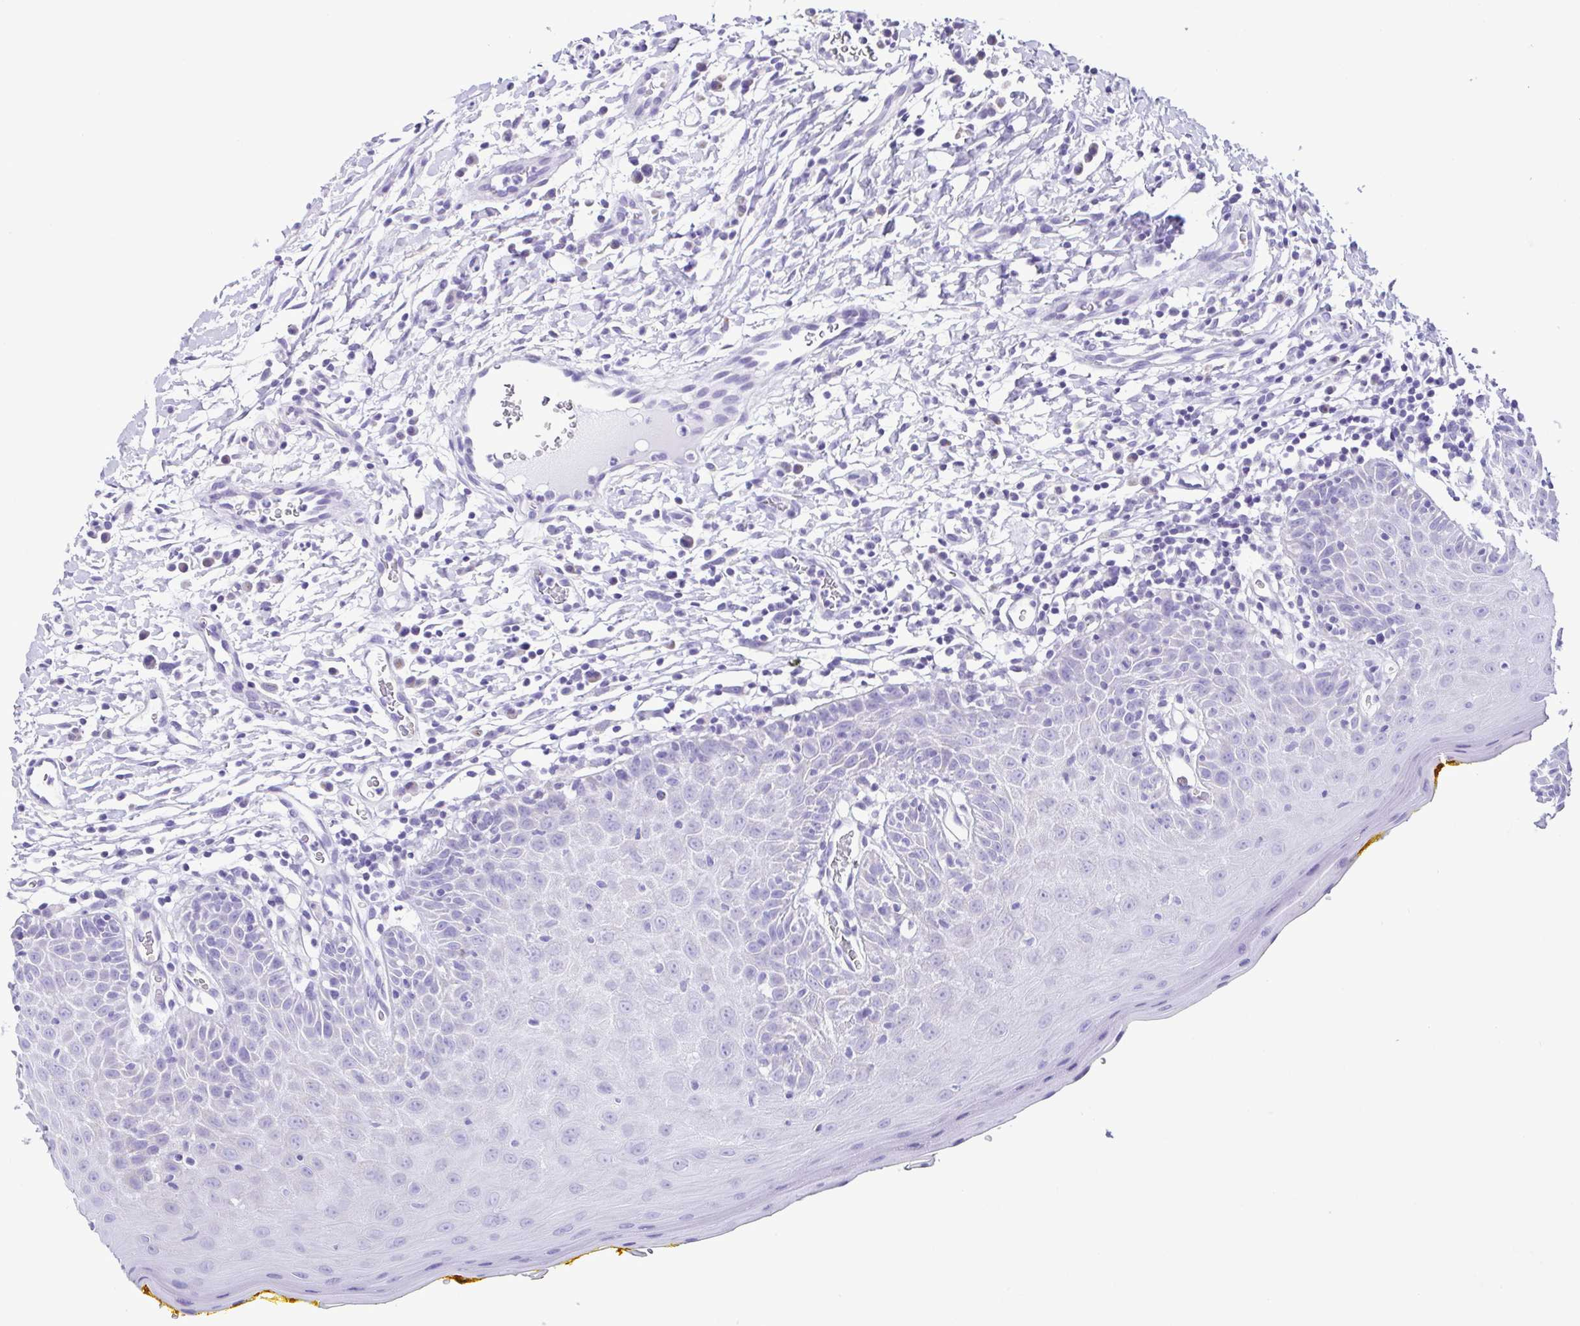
{"staining": {"intensity": "negative", "quantity": "none", "location": "none"}, "tissue": "oral mucosa", "cell_type": "Squamous epithelial cells", "image_type": "normal", "snomed": [{"axis": "morphology", "description": "Normal tissue, NOS"}, {"axis": "topography", "description": "Oral tissue"}, {"axis": "topography", "description": "Tounge, NOS"}], "caption": "The histopathology image displays no significant positivity in squamous epithelial cells of oral mucosa.", "gene": "ACTRT3", "patient": {"sex": "female", "age": 58}}